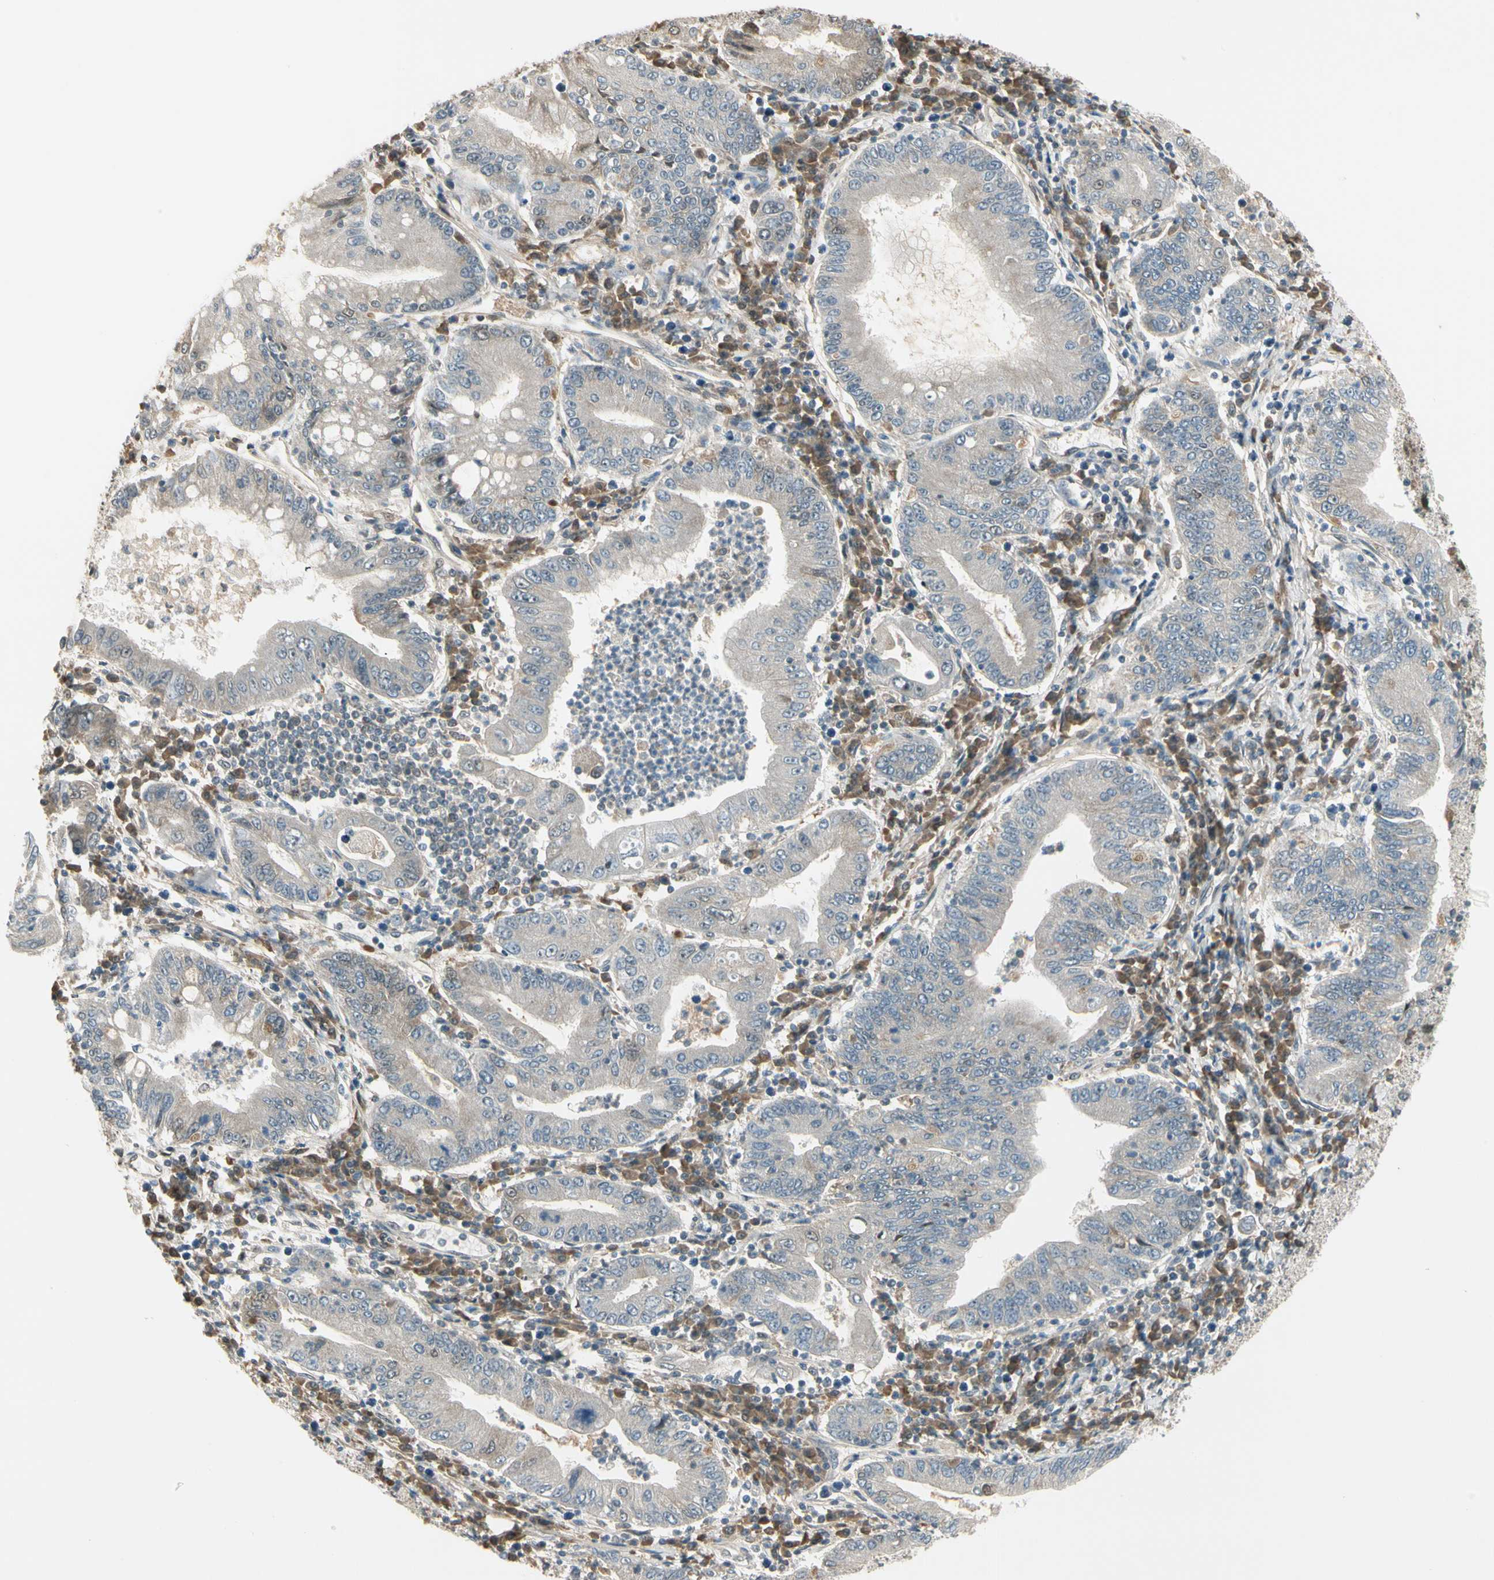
{"staining": {"intensity": "negative", "quantity": "none", "location": "none"}, "tissue": "stomach cancer", "cell_type": "Tumor cells", "image_type": "cancer", "snomed": [{"axis": "morphology", "description": "Normal tissue, NOS"}, {"axis": "morphology", "description": "Adenocarcinoma, NOS"}, {"axis": "topography", "description": "Esophagus"}, {"axis": "topography", "description": "Stomach, upper"}, {"axis": "topography", "description": "Peripheral nerve tissue"}], "caption": "Tumor cells are negative for protein expression in human stomach cancer.", "gene": "GTF3A", "patient": {"sex": "male", "age": 62}}